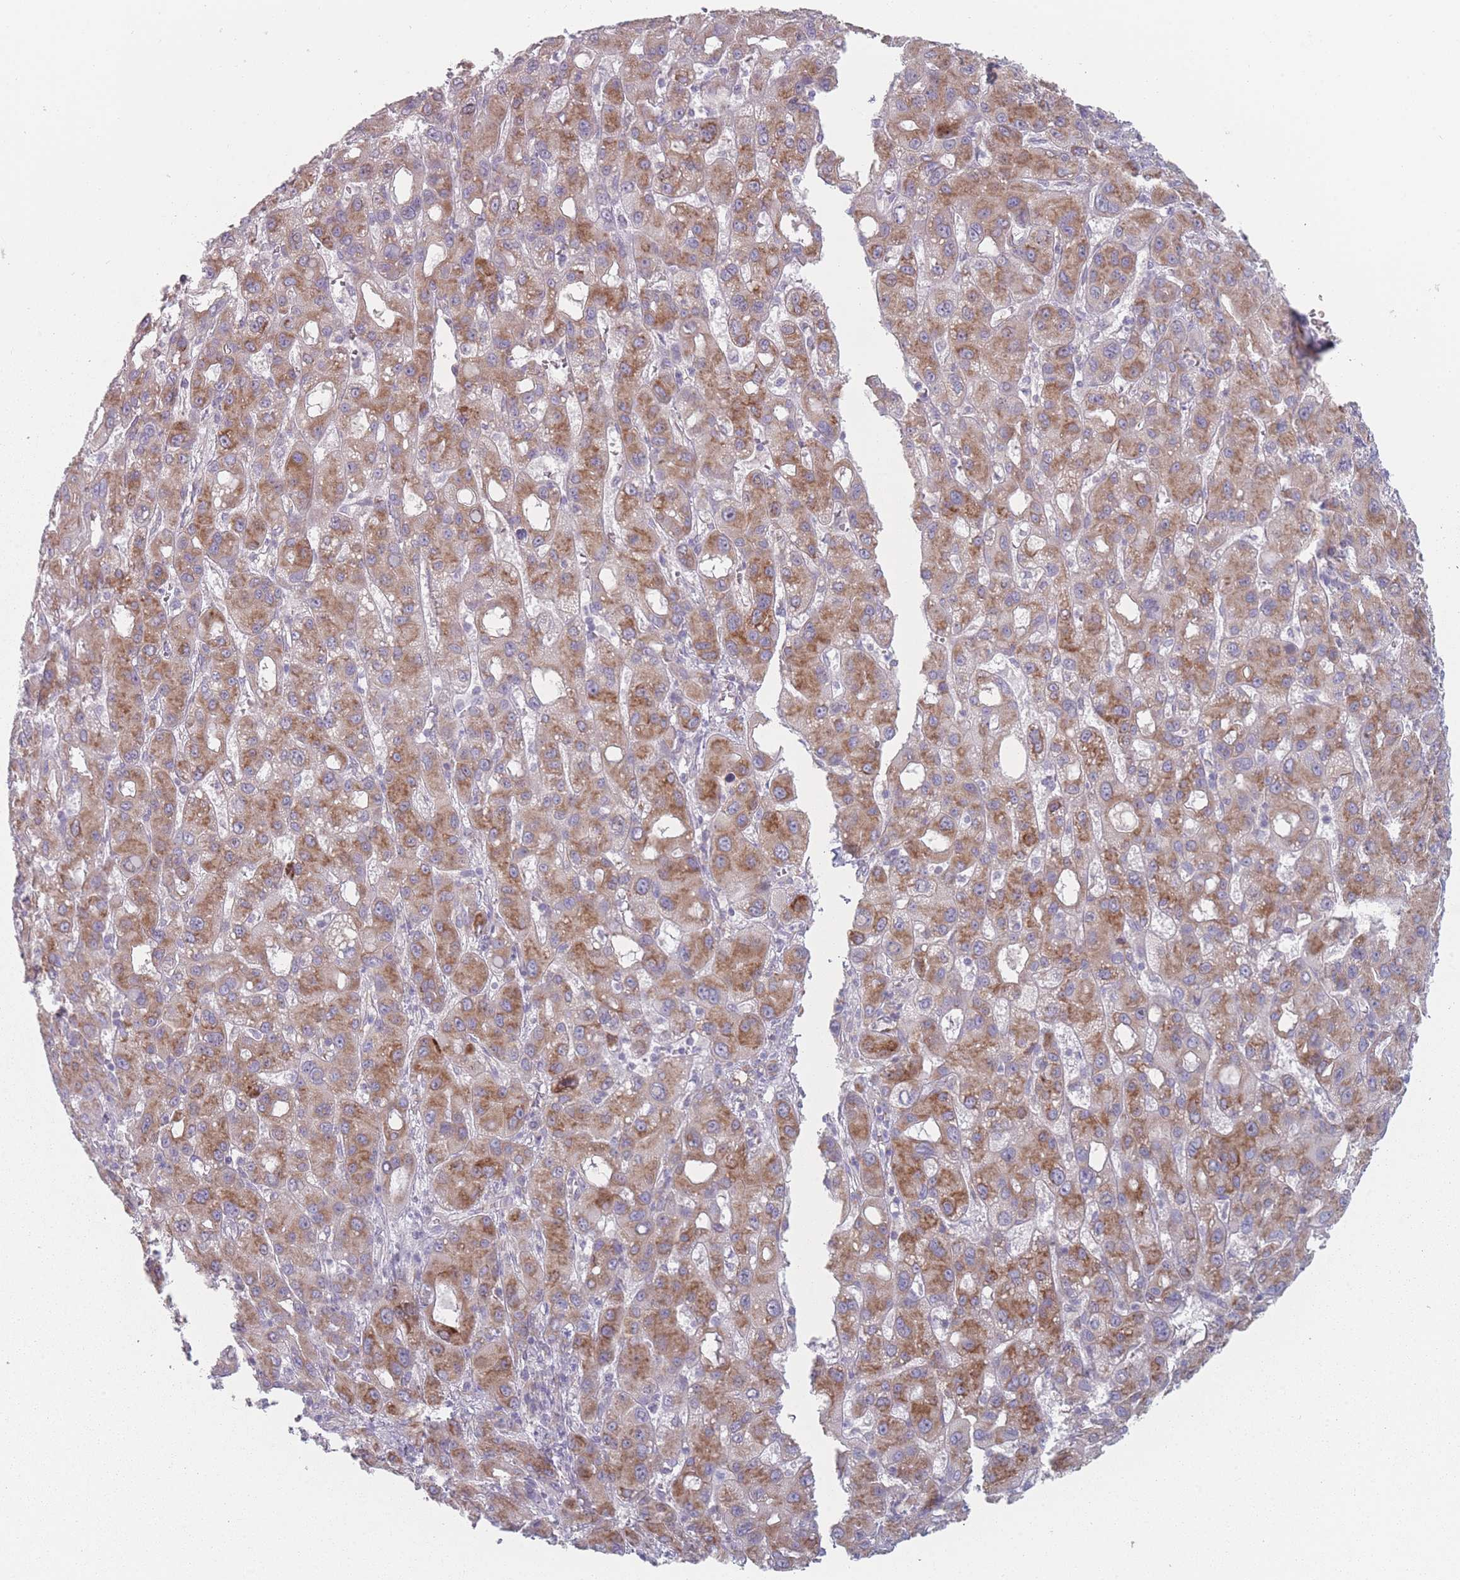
{"staining": {"intensity": "moderate", "quantity": ">75%", "location": "cytoplasmic/membranous"}, "tissue": "liver cancer", "cell_type": "Tumor cells", "image_type": "cancer", "snomed": [{"axis": "morphology", "description": "Carcinoma, Hepatocellular, NOS"}, {"axis": "topography", "description": "Liver"}], "caption": "Immunohistochemistry (IHC) of human liver cancer (hepatocellular carcinoma) shows medium levels of moderate cytoplasmic/membranous staining in approximately >75% of tumor cells.", "gene": "CACNG5", "patient": {"sex": "male", "age": 55}}